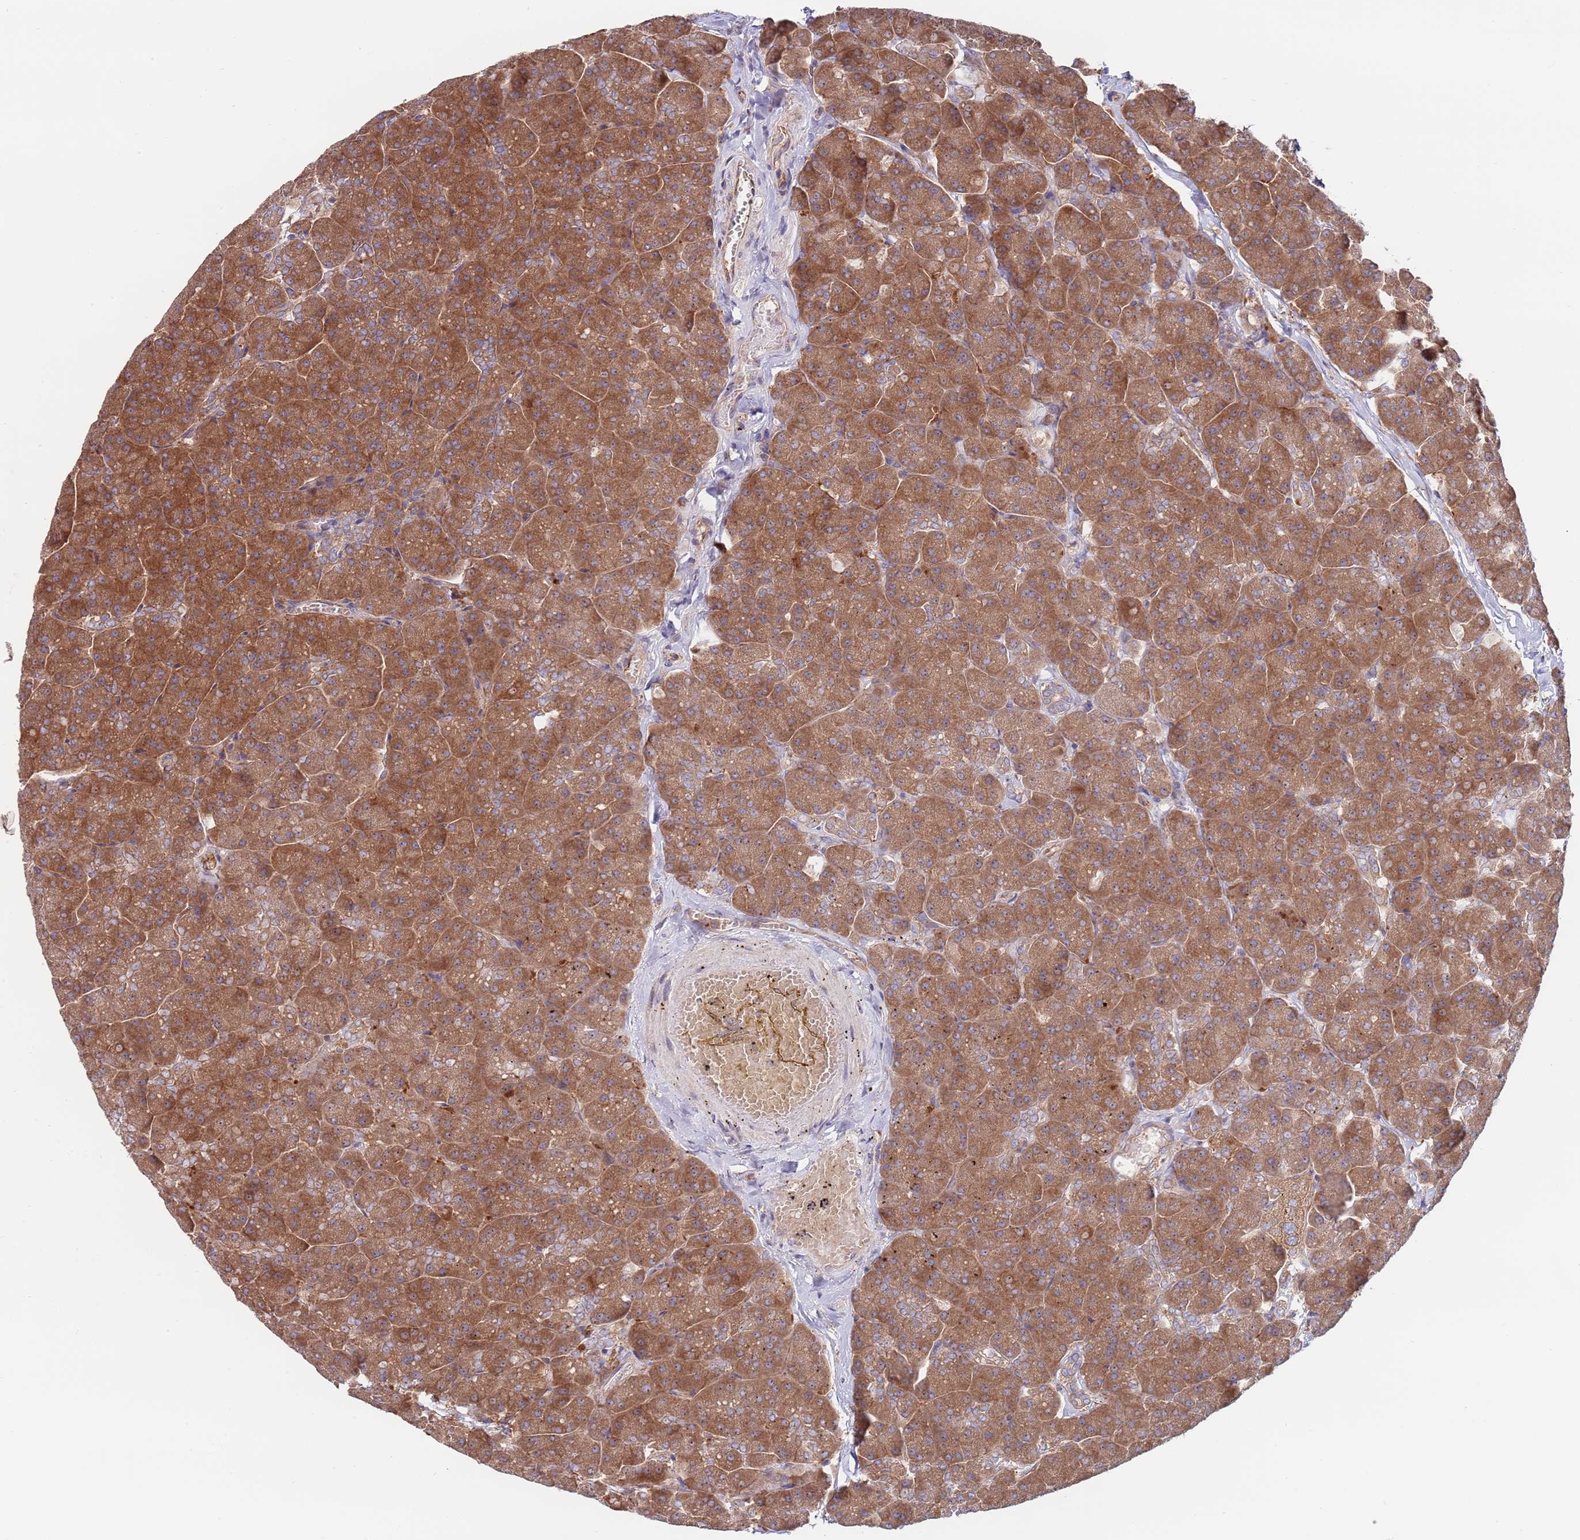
{"staining": {"intensity": "strong", "quantity": ">75%", "location": "cytoplasmic/membranous"}, "tissue": "pancreas", "cell_type": "Exocrine glandular cells", "image_type": "normal", "snomed": [{"axis": "morphology", "description": "Normal tissue, NOS"}, {"axis": "topography", "description": "Pancreas"}, {"axis": "topography", "description": "Peripheral nerve tissue"}], "caption": "Pancreas stained for a protein (brown) reveals strong cytoplasmic/membranous positive positivity in about >75% of exocrine glandular cells.", "gene": "EIF3F", "patient": {"sex": "male", "age": 54}}